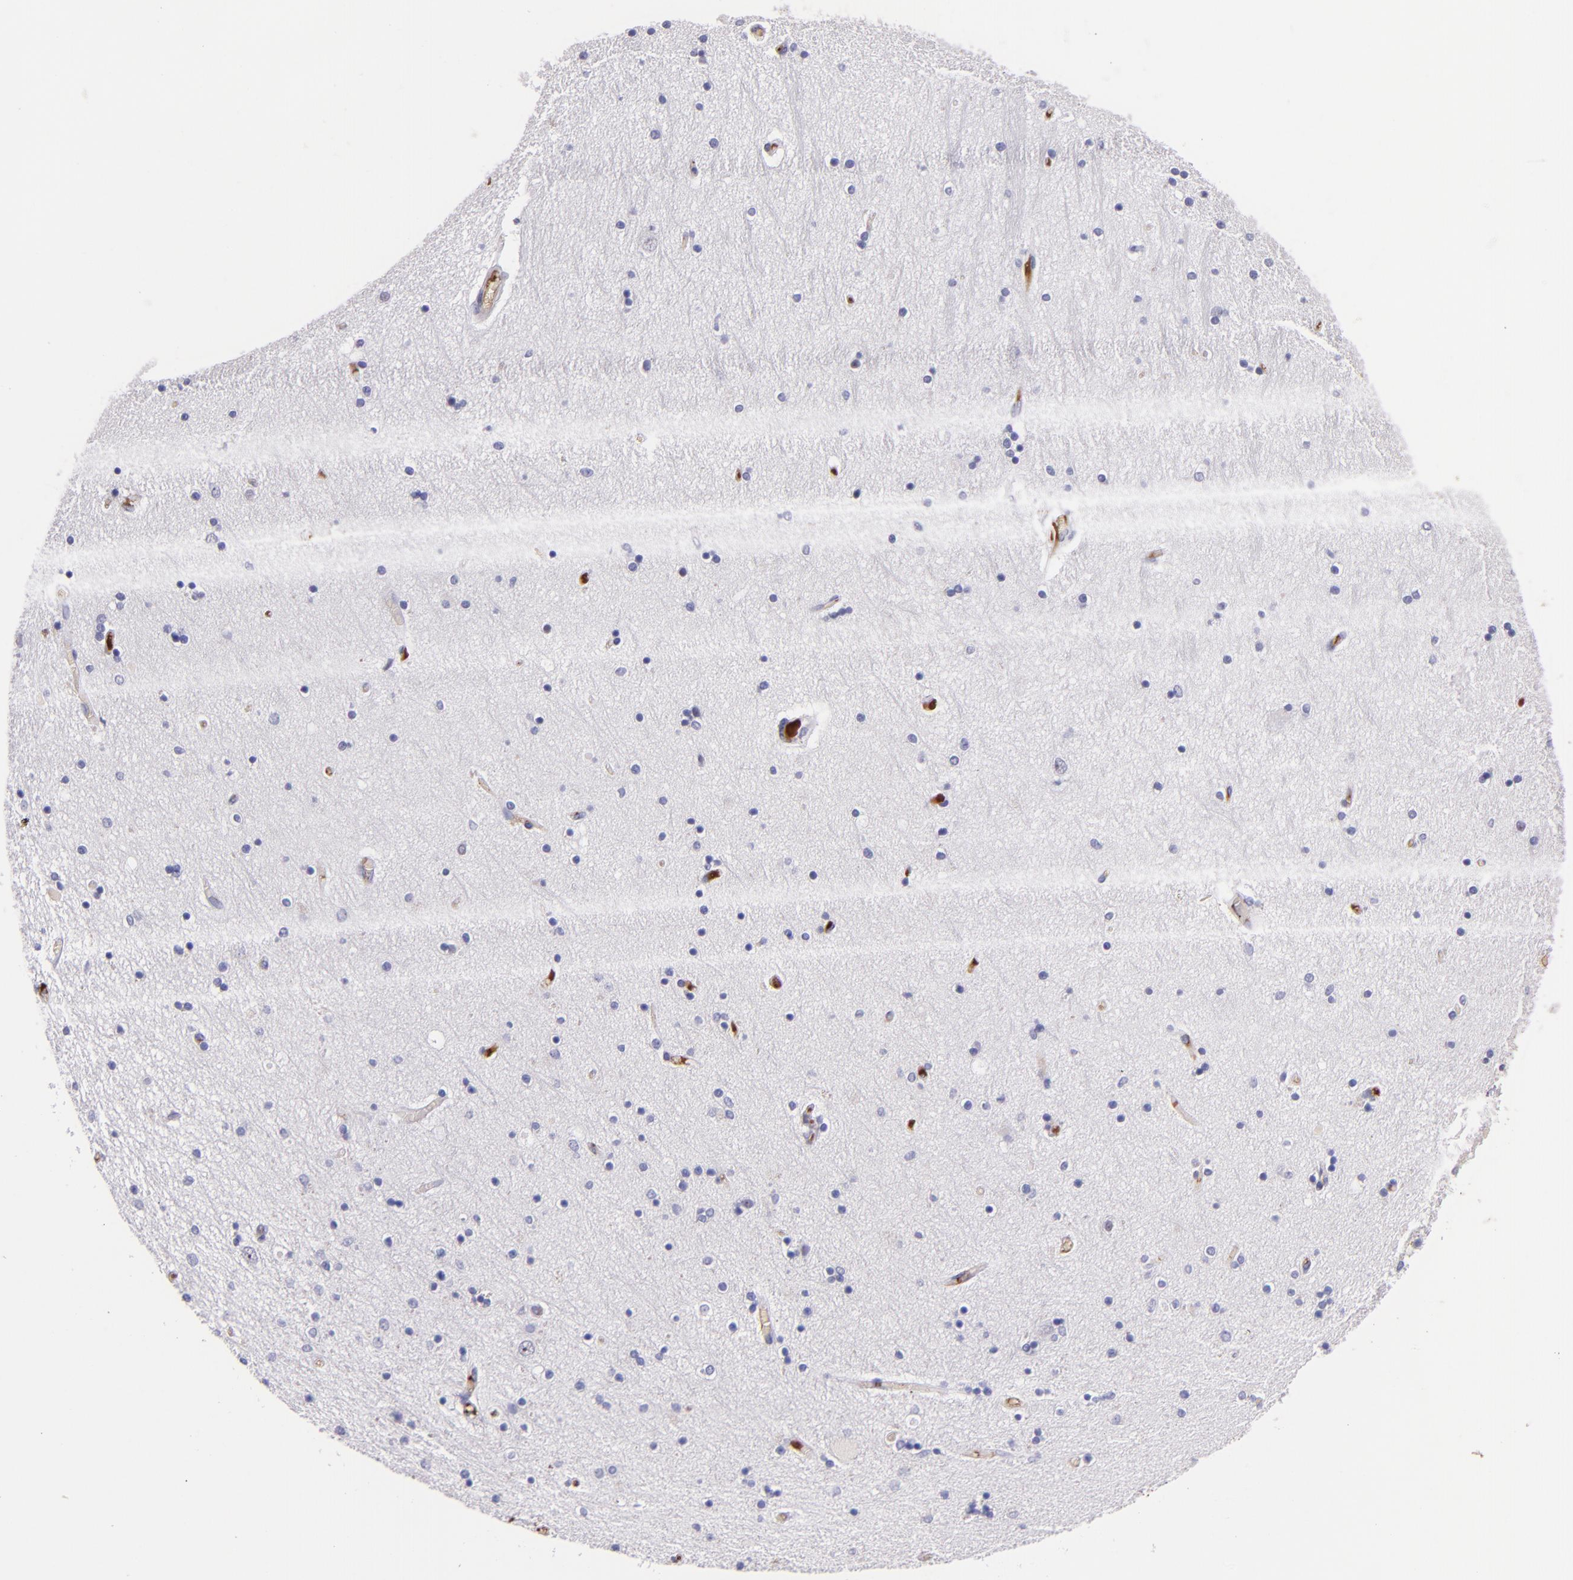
{"staining": {"intensity": "negative", "quantity": "none", "location": "none"}, "tissue": "hippocampus", "cell_type": "Glial cells", "image_type": "normal", "snomed": [{"axis": "morphology", "description": "Normal tissue, NOS"}, {"axis": "topography", "description": "Hippocampus"}], "caption": "A micrograph of hippocampus stained for a protein exhibits no brown staining in glial cells. (Stains: DAB (3,3'-diaminobenzidine) IHC with hematoxylin counter stain, Microscopy: brightfield microscopy at high magnification).", "gene": "KNG1", "patient": {"sex": "female", "age": 54}}